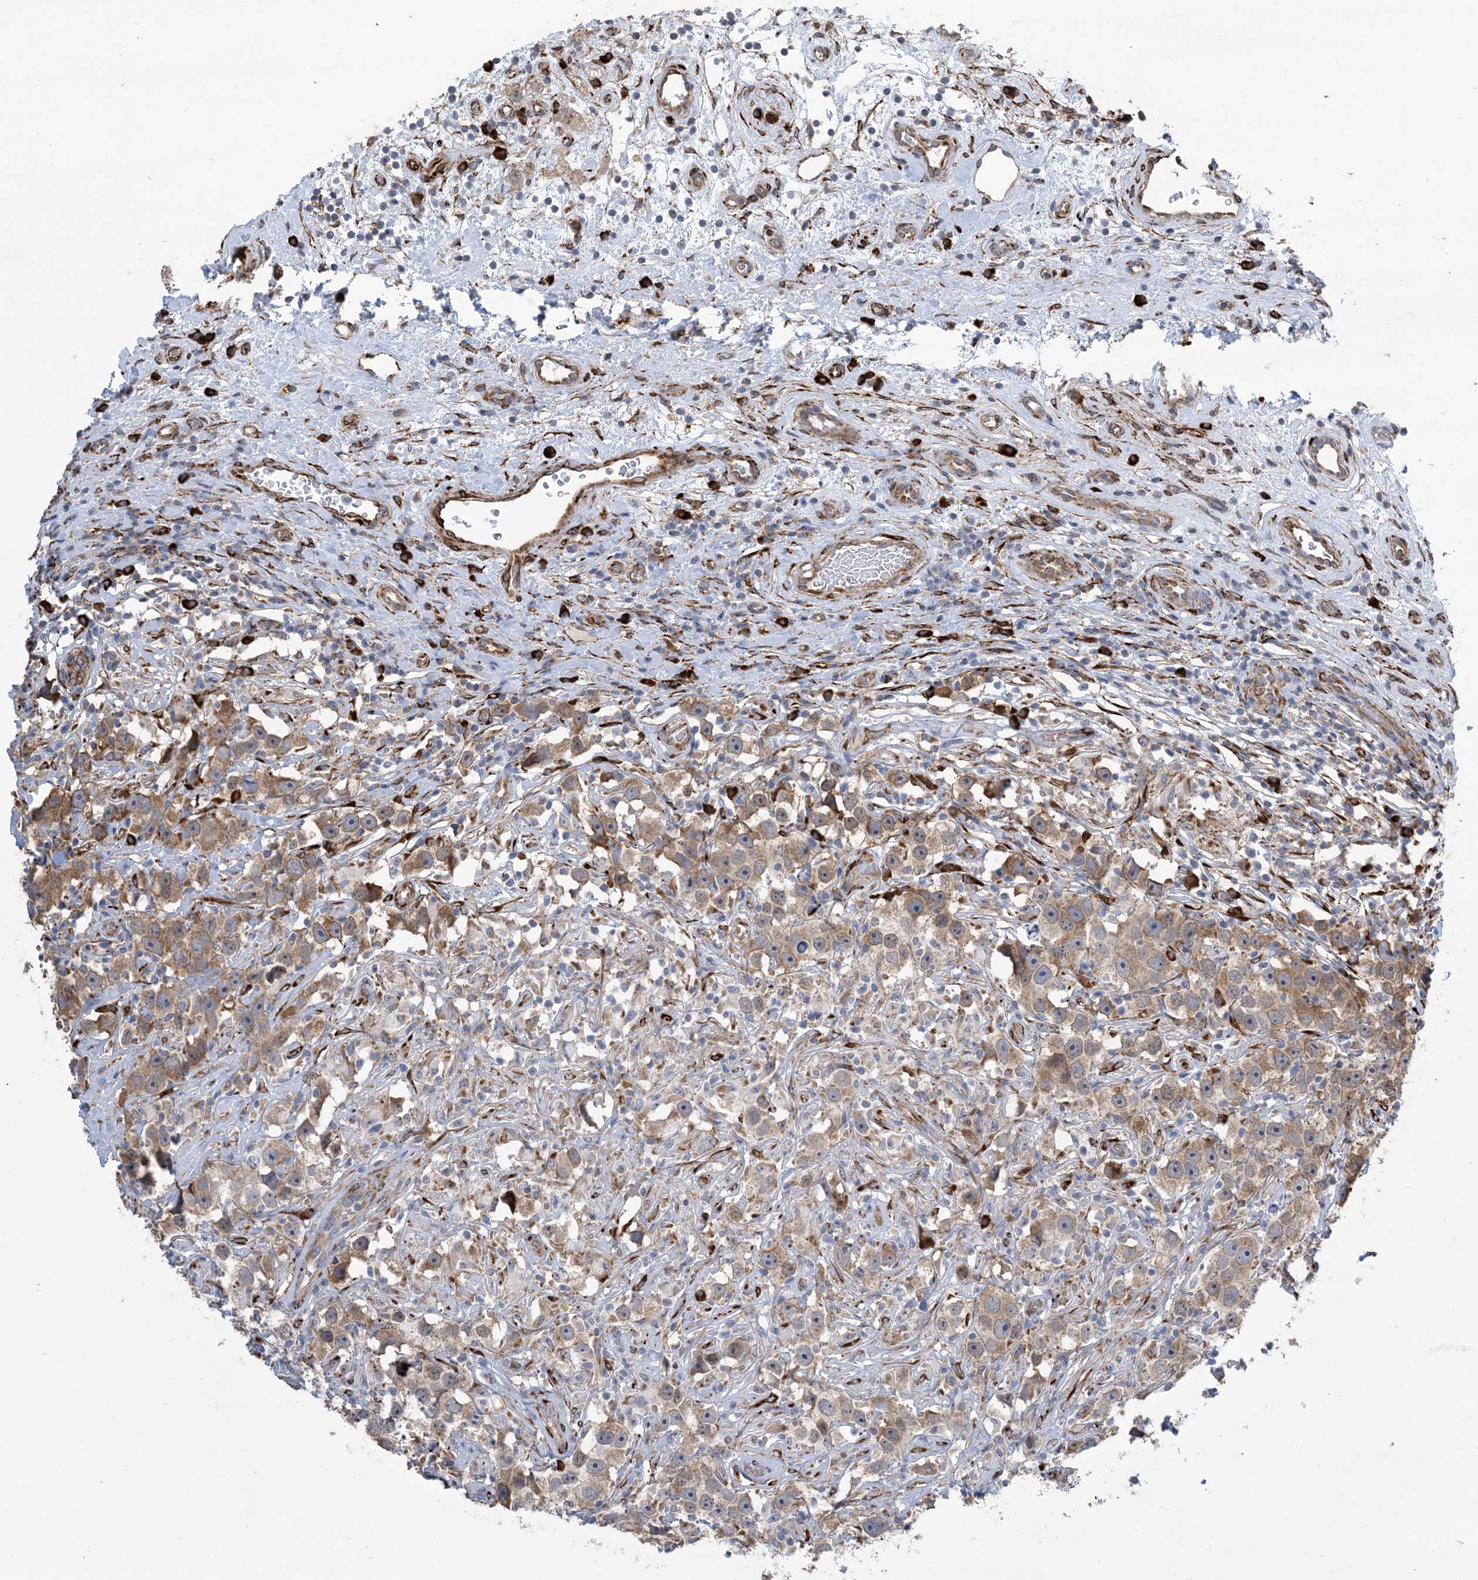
{"staining": {"intensity": "moderate", "quantity": "25%-75%", "location": "cytoplasmic/membranous"}, "tissue": "testis cancer", "cell_type": "Tumor cells", "image_type": "cancer", "snomed": [{"axis": "morphology", "description": "Seminoma, NOS"}, {"axis": "topography", "description": "Testis"}], "caption": "High-power microscopy captured an immunohistochemistry micrograph of testis cancer (seminoma), revealing moderate cytoplasmic/membranous expression in approximately 25%-75% of tumor cells. The staining was performed using DAB (3,3'-diaminobenzidine), with brown indicating positive protein expression. Nuclei are stained blue with hematoxylin.", "gene": "ZBTB45", "patient": {"sex": "male", "age": 49}}